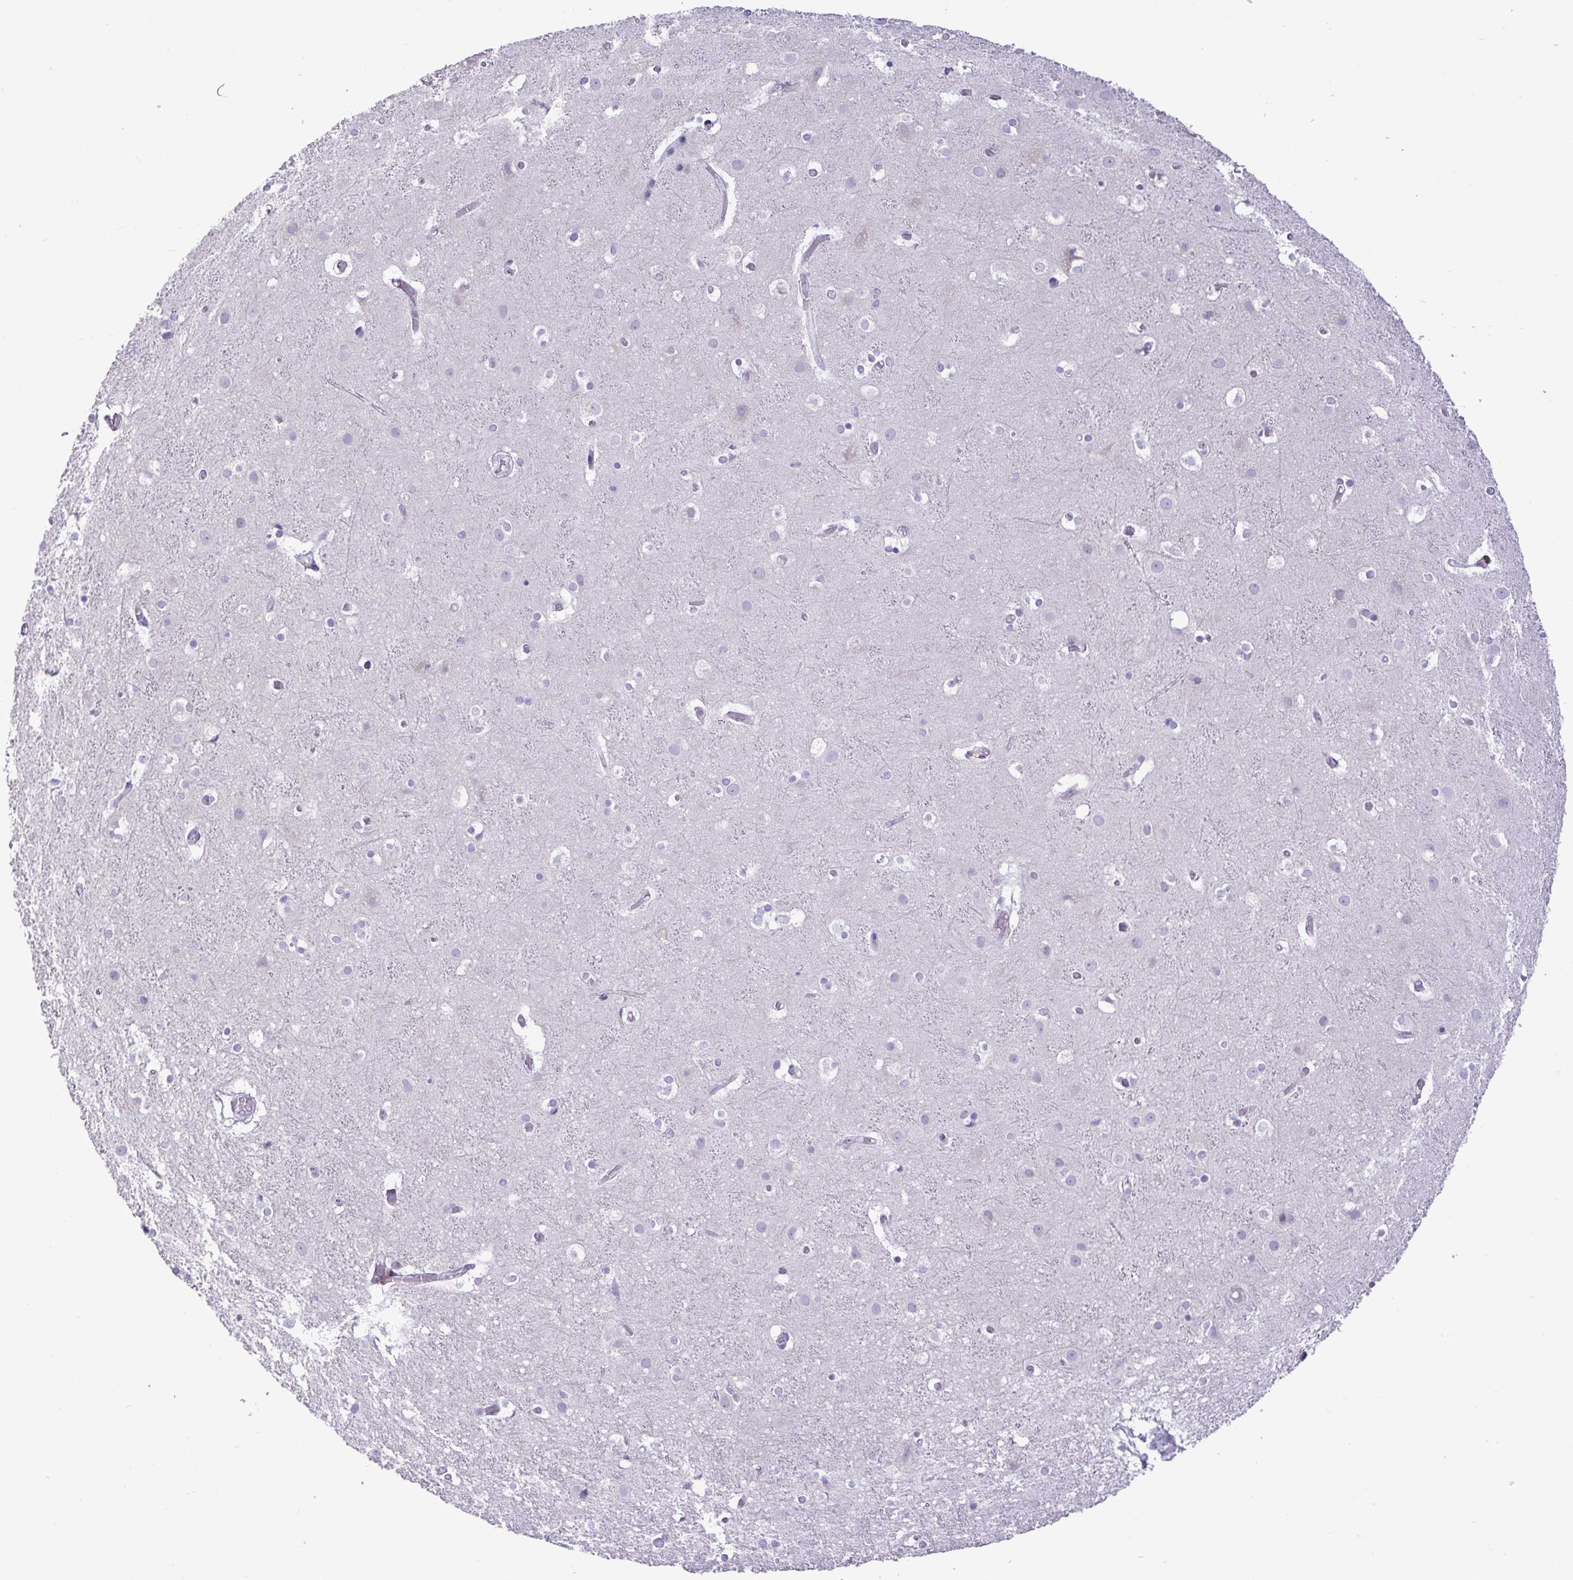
{"staining": {"intensity": "negative", "quantity": "none", "location": "none"}, "tissue": "cerebral cortex", "cell_type": "Endothelial cells", "image_type": "normal", "snomed": [{"axis": "morphology", "description": "Normal tissue, NOS"}, {"axis": "topography", "description": "Cerebral cortex"}], "caption": "Immunohistochemistry image of normal cerebral cortex stained for a protein (brown), which displays no positivity in endothelial cells. (Stains: DAB immunohistochemistry (IHC) with hematoxylin counter stain, Microscopy: brightfield microscopy at high magnification).", "gene": "C4orf33", "patient": {"sex": "female", "age": 52}}